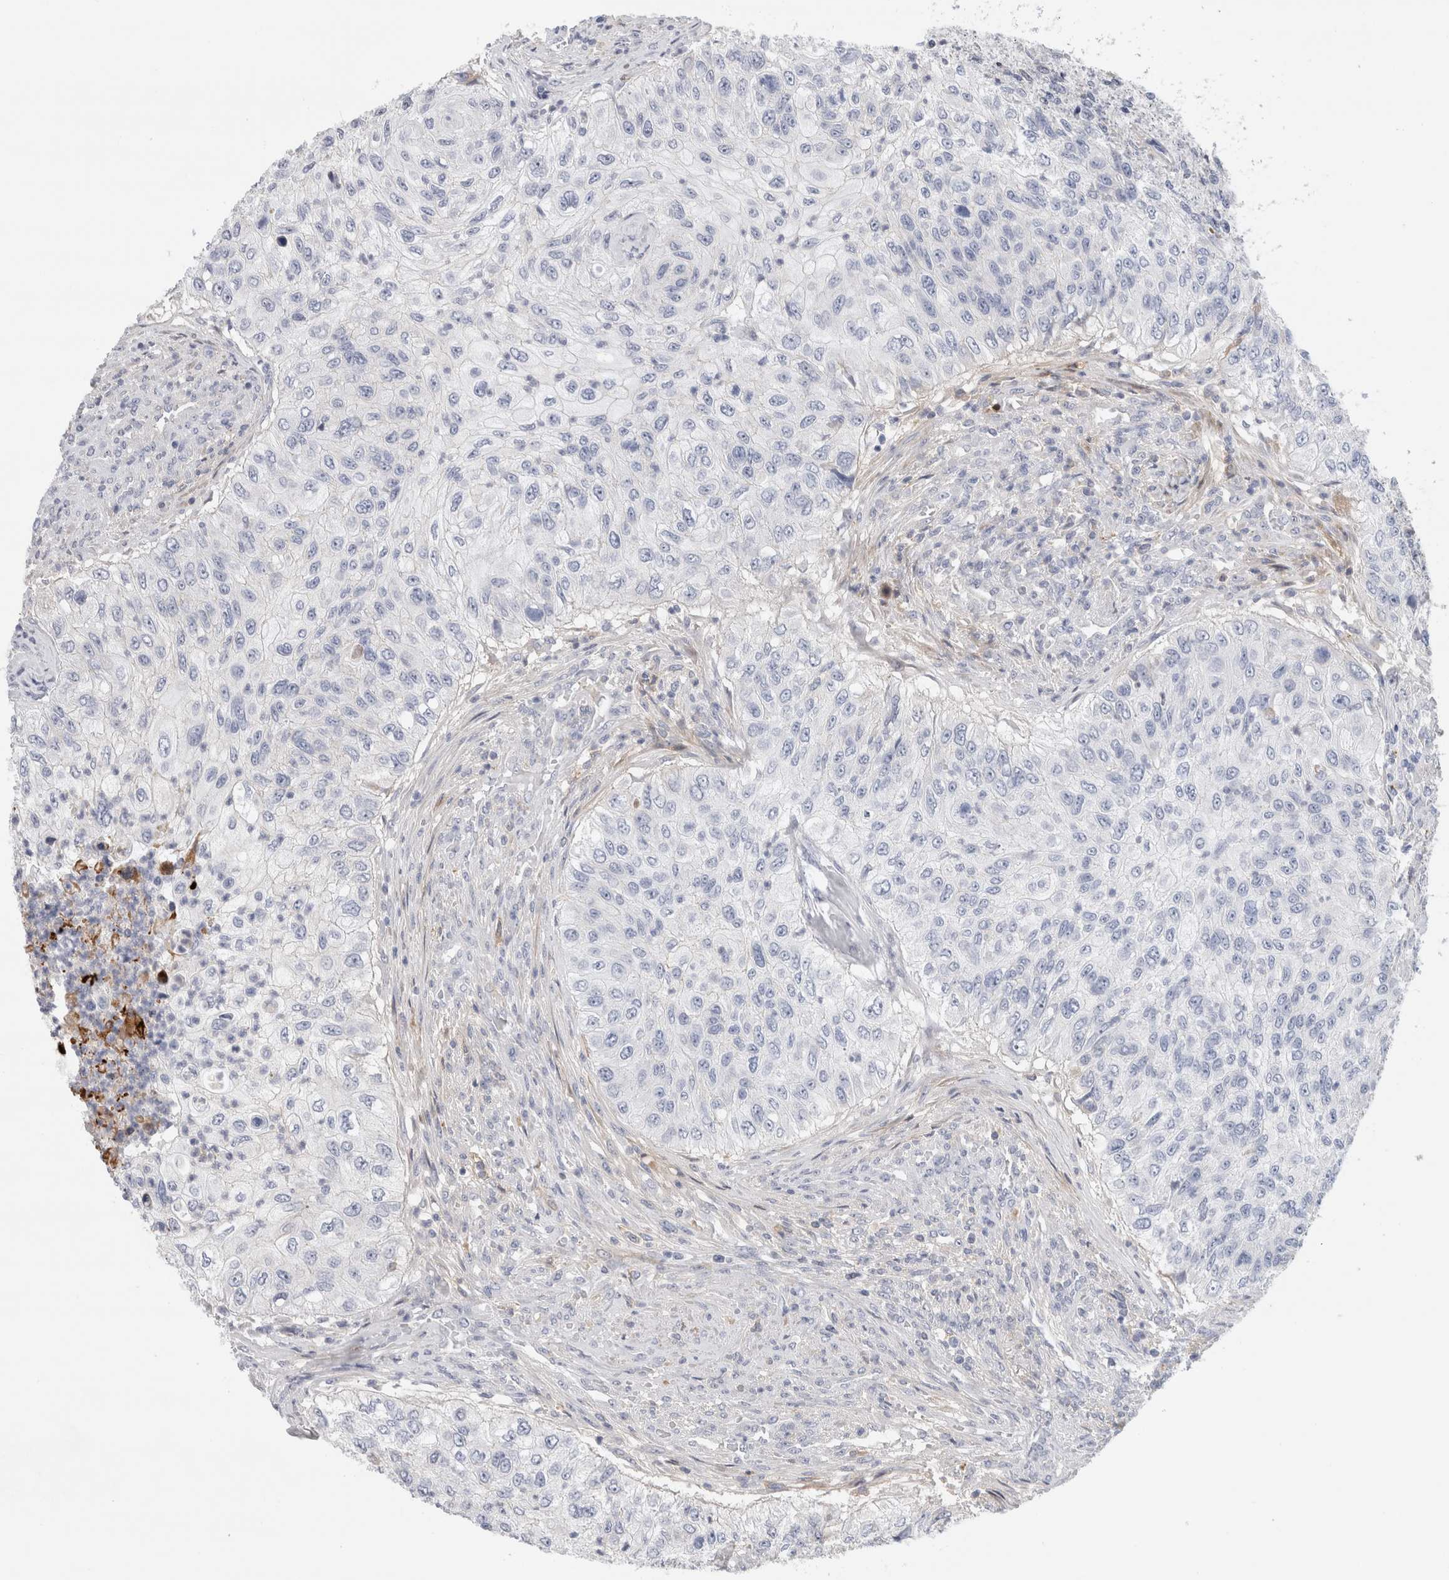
{"staining": {"intensity": "negative", "quantity": "none", "location": "none"}, "tissue": "urothelial cancer", "cell_type": "Tumor cells", "image_type": "cancer", "snomed": [{"axis": "morphology", "description": "Urothelial carcinoma, High grade"}, {"axis": "topography", "description": "Urinary bladder"}], "caption": "Photomicrograph shows no protein expression in tumor cells of urothelial carcinoma (high-grade) tissue.", "gene": "ECHDC2", "patient": {"sex": "female", "age": 60}}